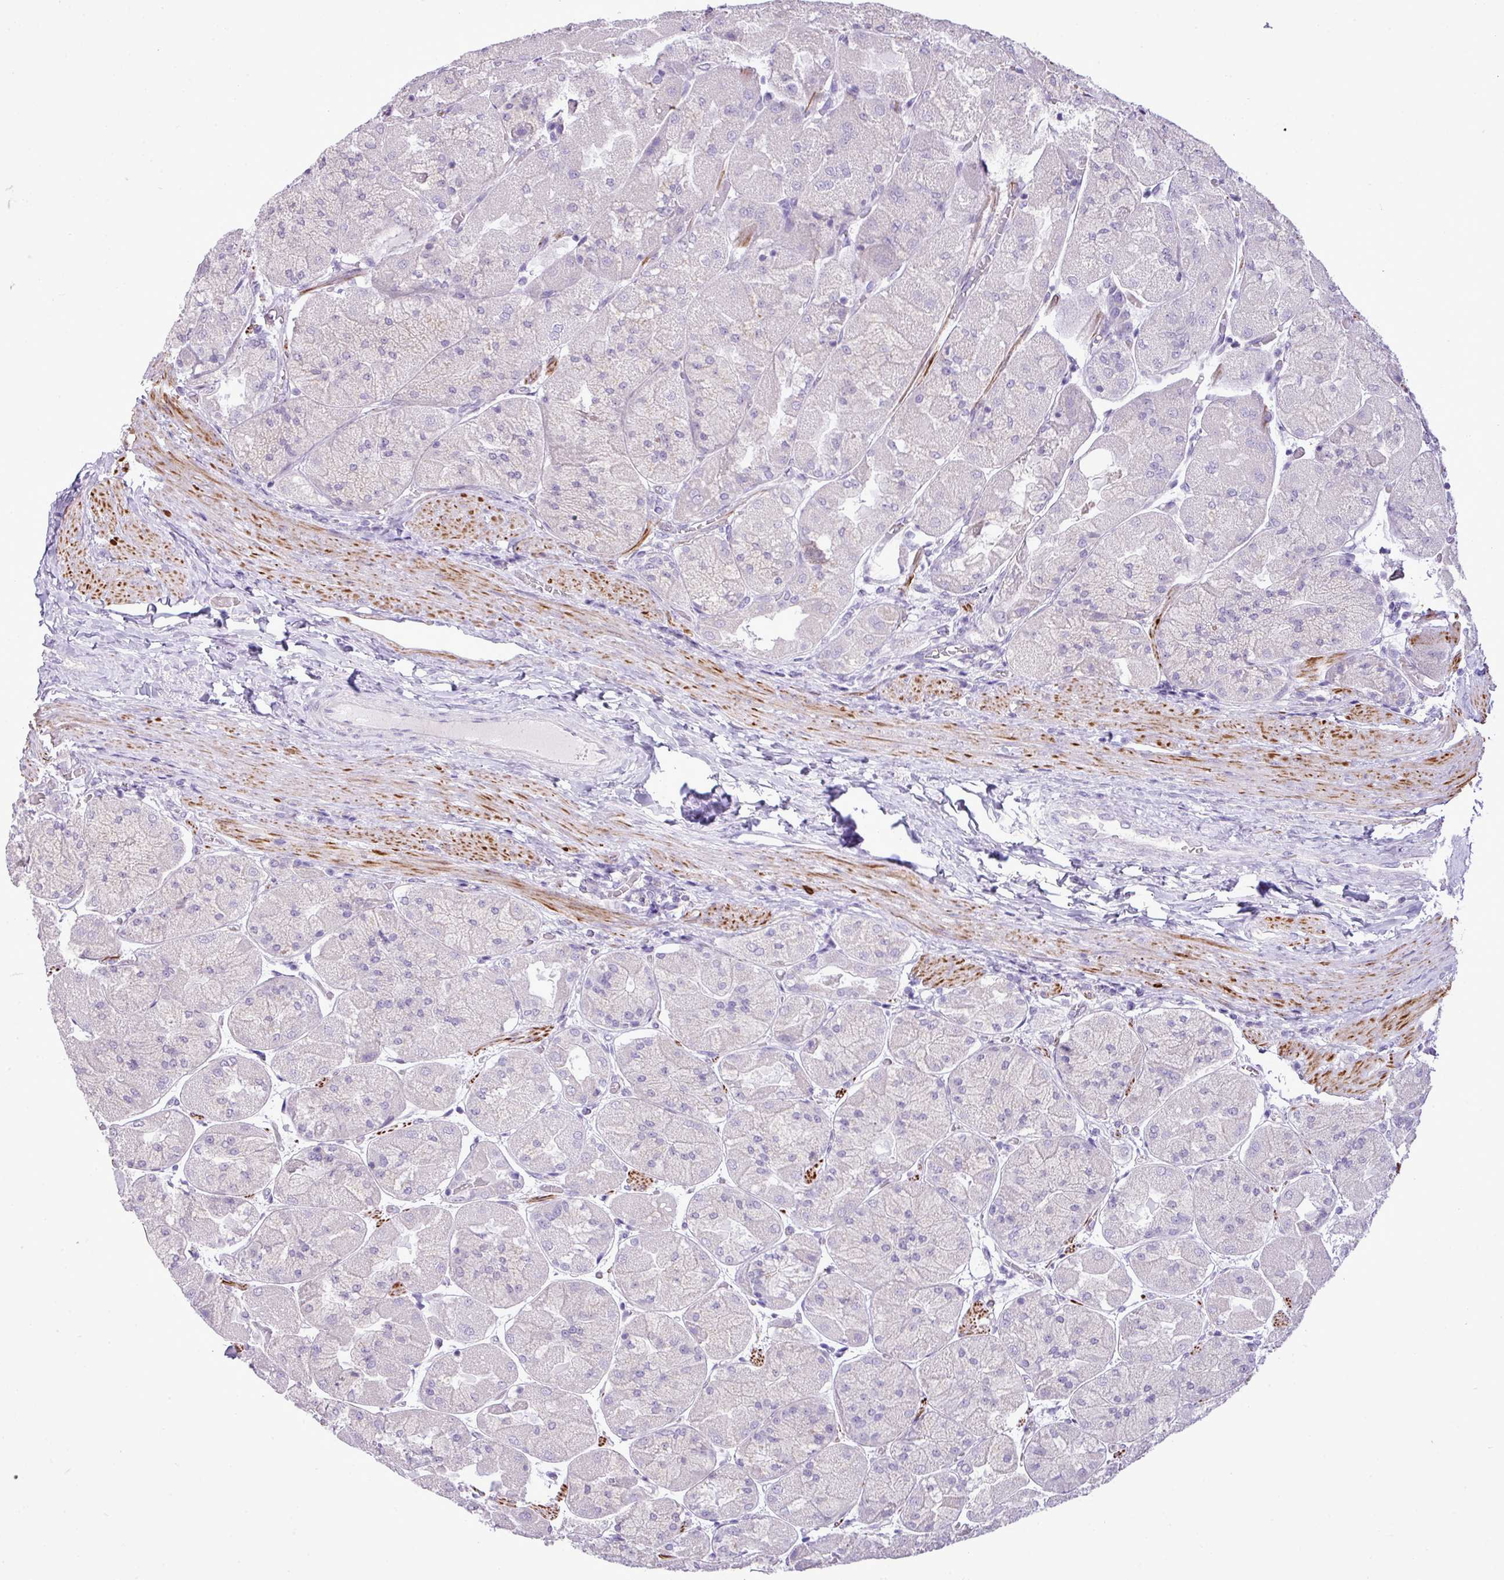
{"staining": {"intensity": "negative", "quantity": "none", "location": "none"}, "tissue": "stomach", "cell_type": "Glandular cells", "image_type": "normal", "snomed": [{"axis": "morphology", "description": "Normal tissue, NOS"}, {"axis": "topography", "description": "Stomach"}], "caption": "Glandular cells show no significant expression in normal stomach. Brightfield microscopy of IHC stained with DAB (brown) and hematoxylin (blue), captured at high magnification.", "gene": "ZSCAN5A", "patient": {"sex": "female", "age": 61}}